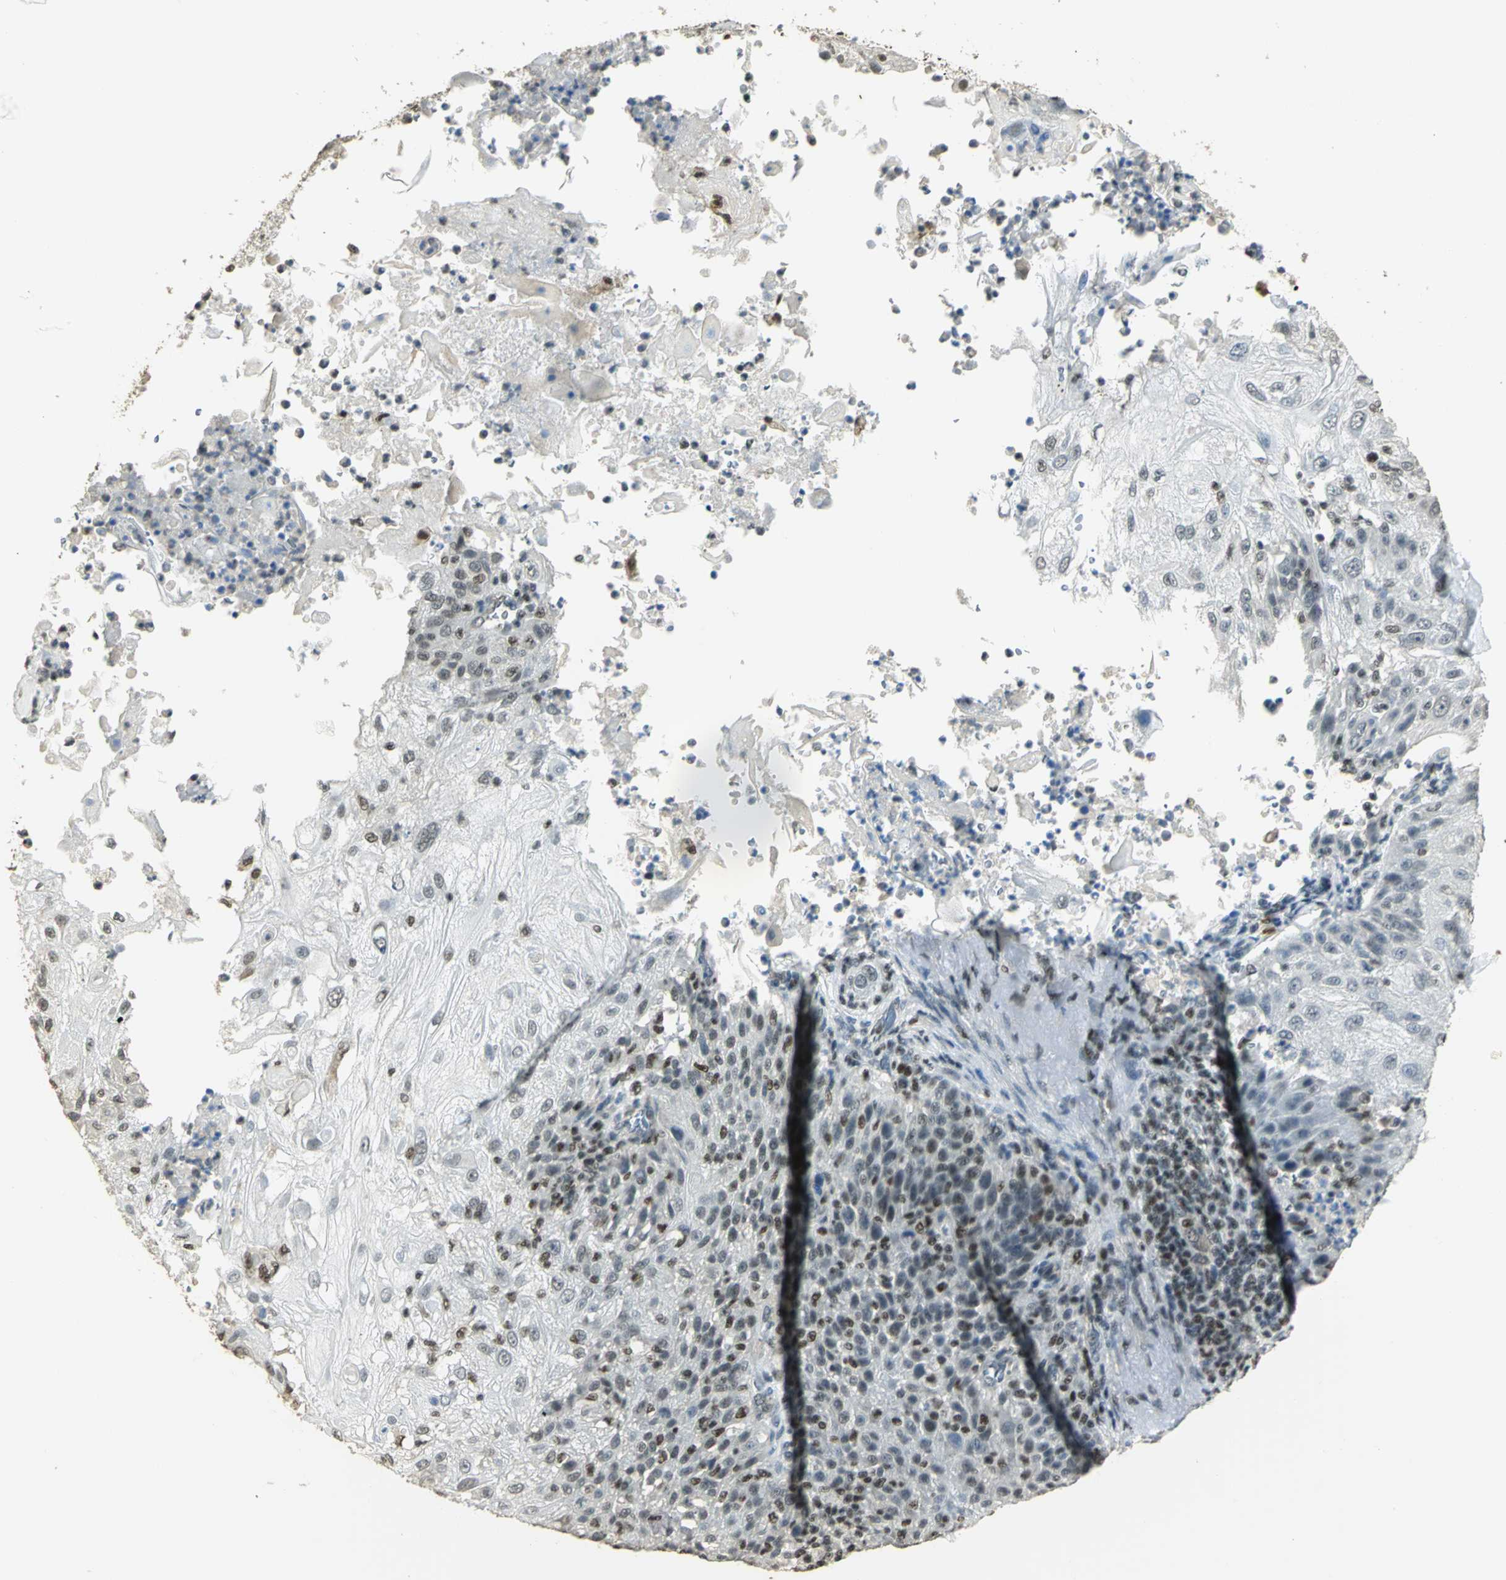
{"staining": {"intensity": "weak", "quantity": "25%-75%", "location": "nuclear"}, "tissue": "skin cancer", "cell_type": "Tumor cells", "image_type": "cancer", "snomed": [{"axis": "morphology", "description": "Normal tissue, NOS"}, {"axis": "morphology", "description": "Squamous cell carcinoma, NOS"}, {"axis": "topography", "description": "Skin"}], "caption": "Protein expression analysis of skin cancer (squamous cell carcinoma) displays weak nuclear expression in about 25%-75% of tumor cells. (brown staining indicates protein expression, while blue staining denotes nuclei).", "gene": "ELF1", "patient": {"sex": "female", "age": 83}}